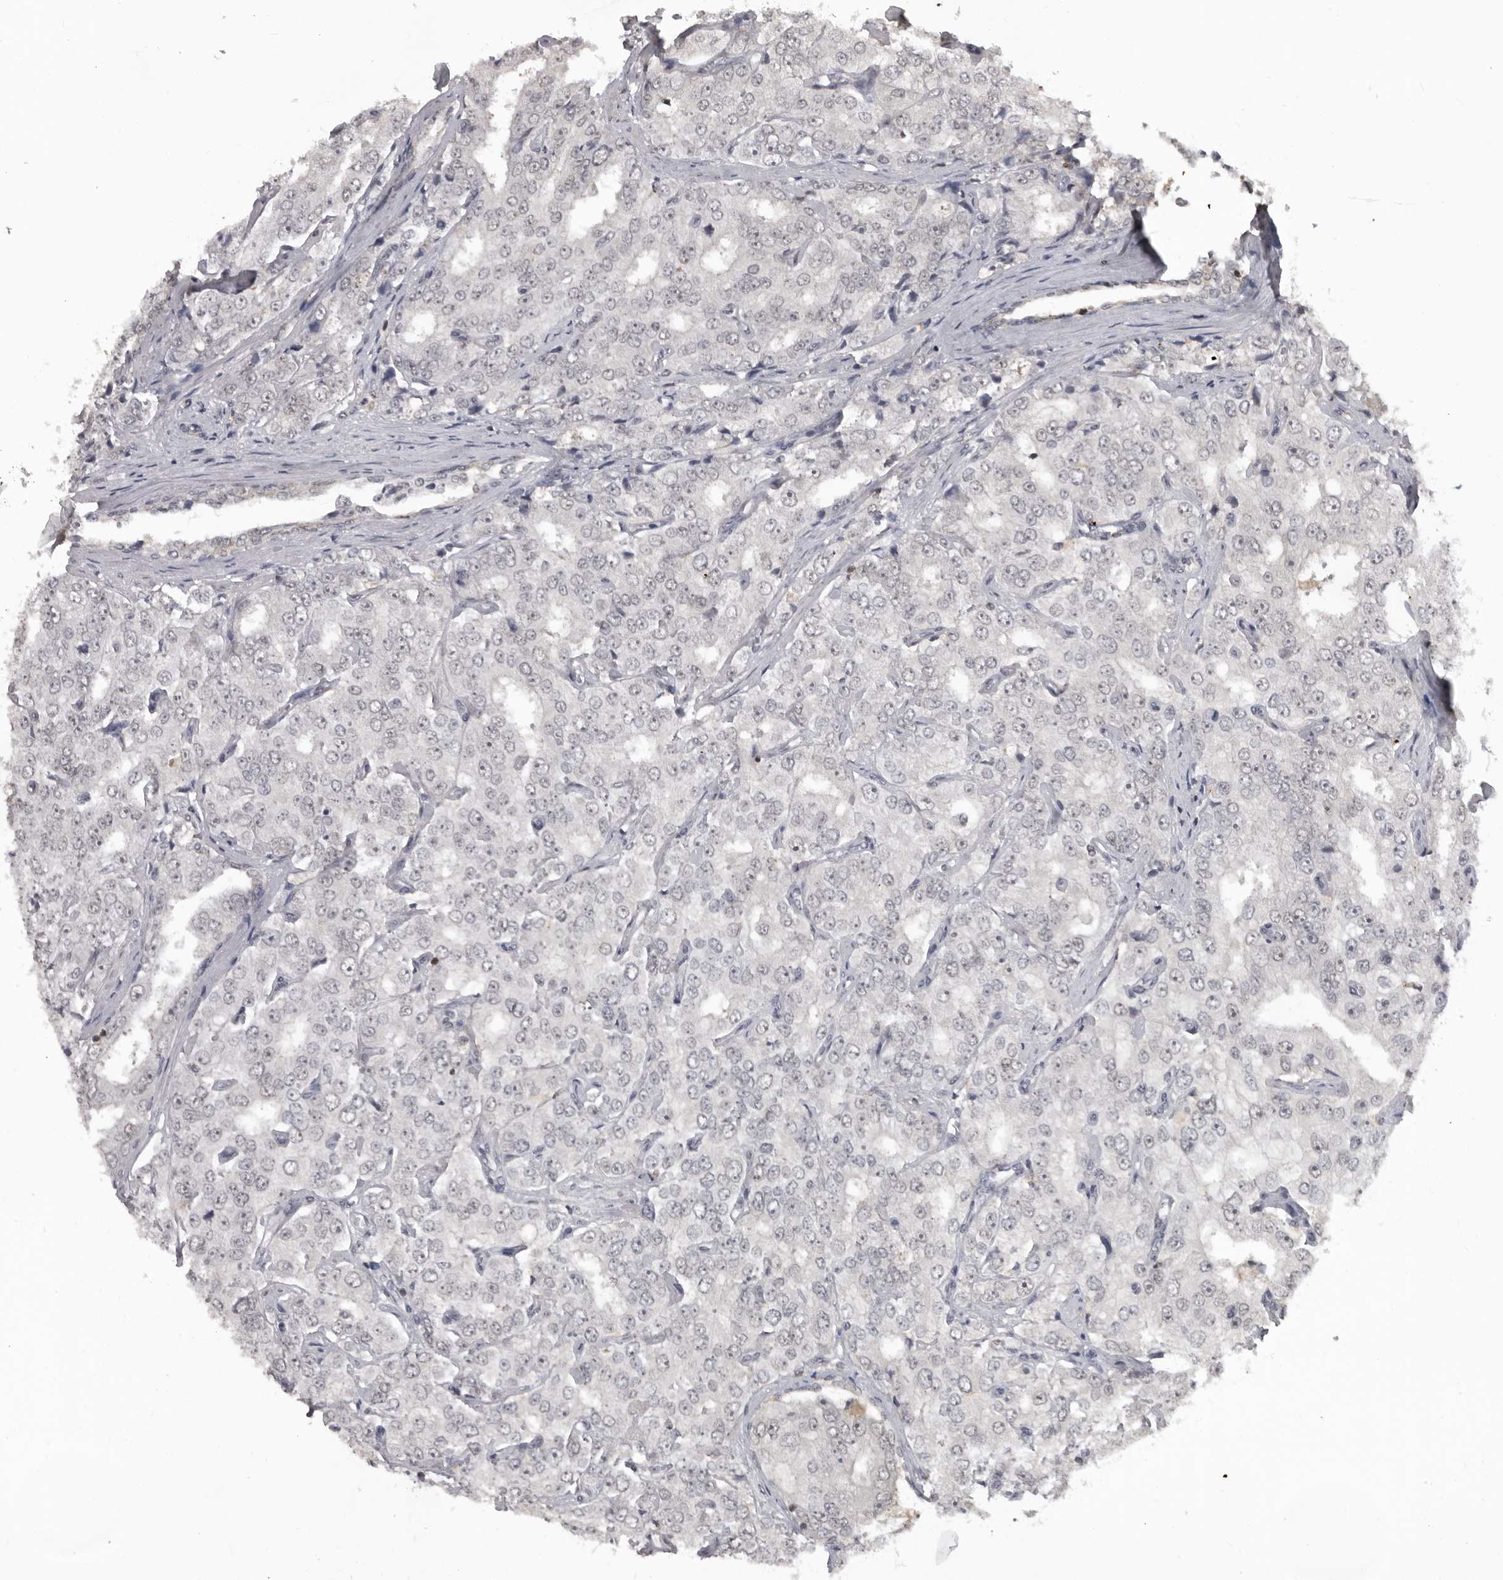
{"staining": {"intensity": "weak", "quantity": "<25%", "location": "nuclear"}, "tissue": "prostate cancer", "cell_type": "Tumor cells", "image_type": "cancer", "snomed": [{"axis": "morphology", "description": "Adenocarcinoma, High grade"}, {"axis": "topography", "description": "Prostate"}], "caption": "This is a histopathology image of immunohistochemistry staining of prostate adenocarcinoma (high-grade), which shows no staining in tumor cells.", "gene": "PDCL3", "patient": {"sex": "male", "age": 58}}